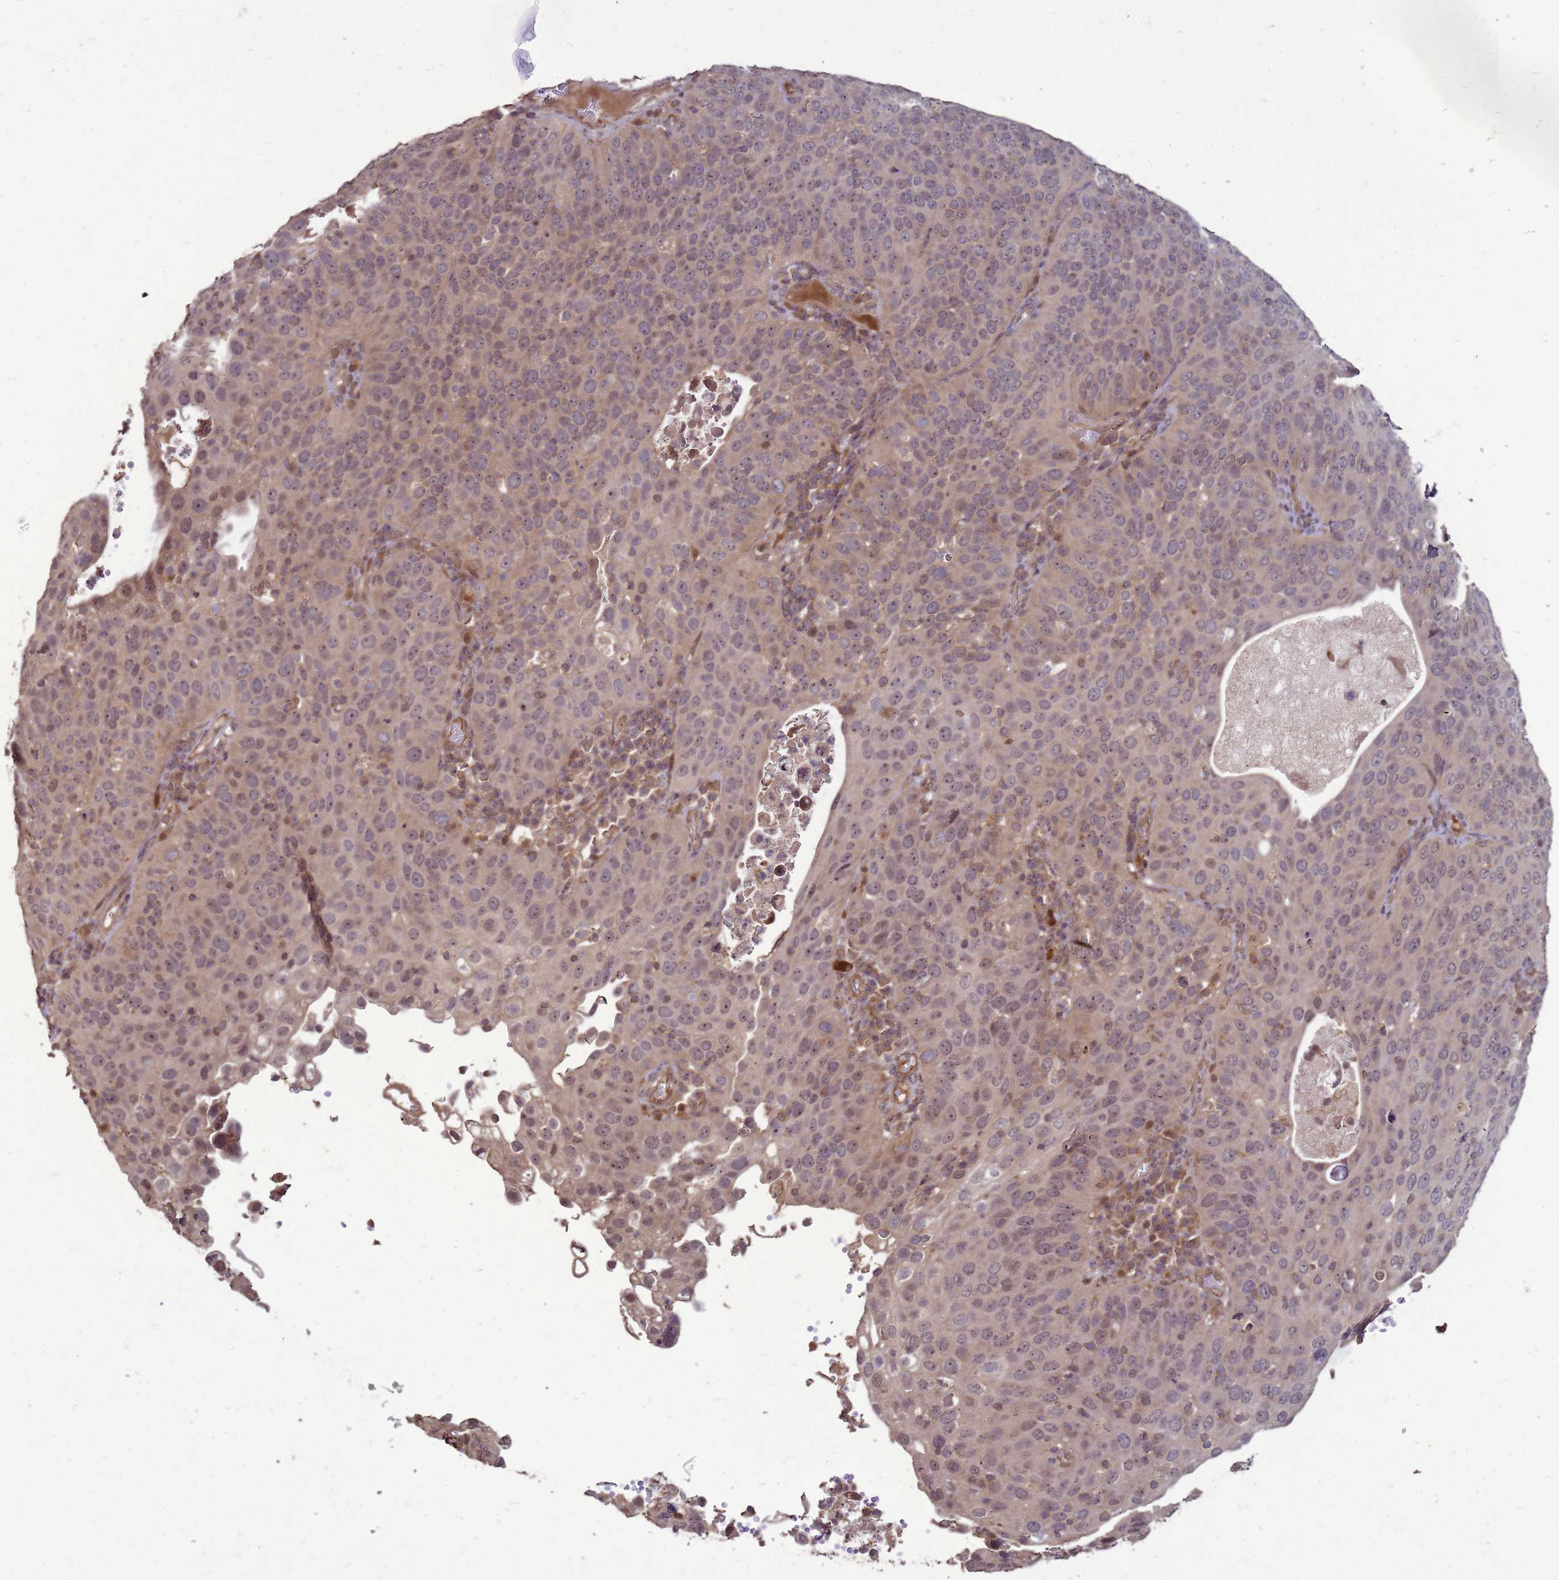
{"staining": {"intensity": "weak", "quantity": "25%-75%", "location": "nuclear"}, "tissue": "cervical cancer", "cell_type": "Tumor cells", "image_type": "cancer", "snomed": [{"axis": "morphology", "description": "Squamous cell carcinoma, NOS"}, {"axis": "topography", "description": "Cervix"}], "caption": "Immunohistochemical staining of human cervical squamous cell carcinoma exhibits low levels of weak nuclear expression in about 25%-75% of tumor cells.", "gene": "CRBN", "patient": {"sex": "female", "age": 36}}